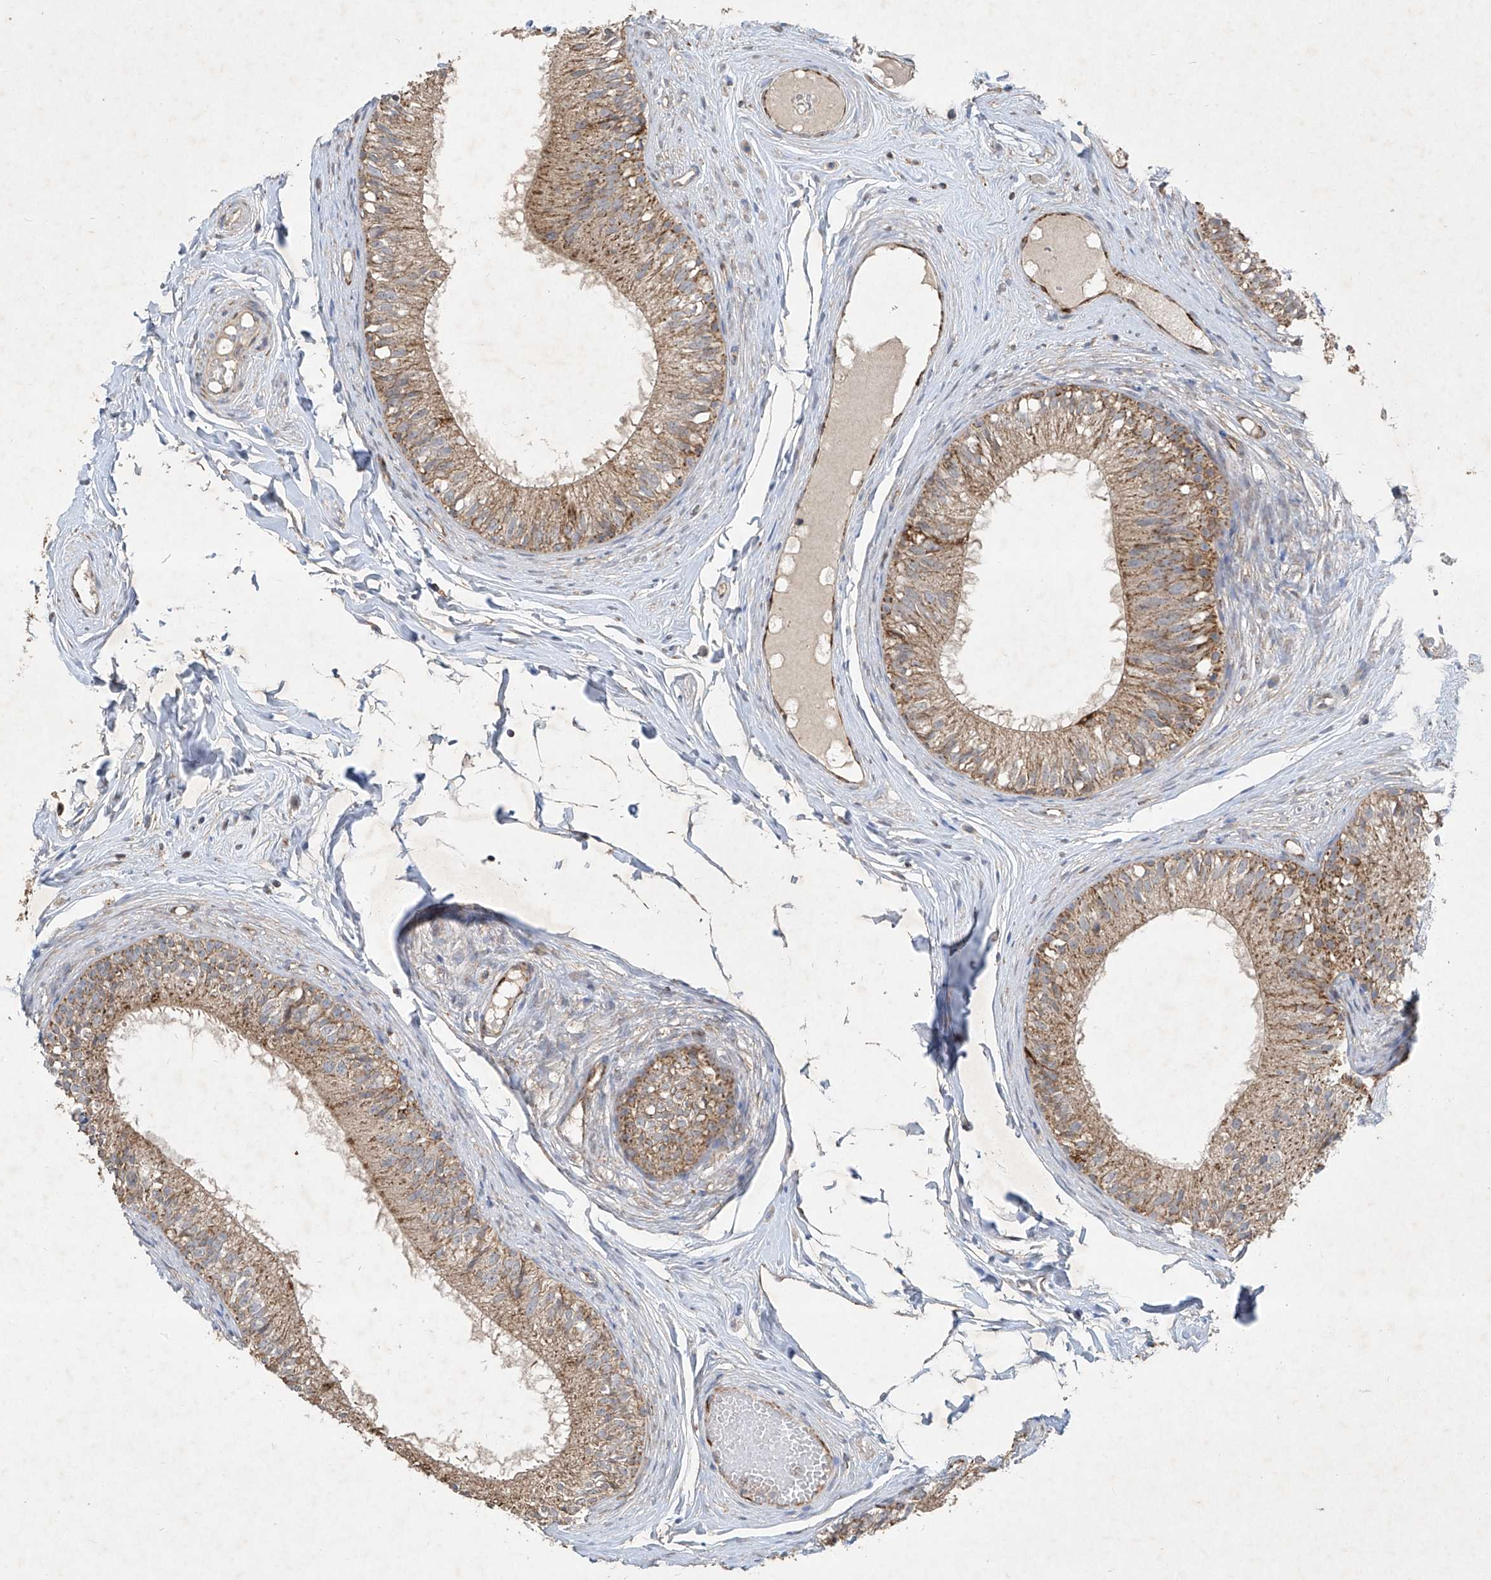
{"staining": {"intensity": "moderate", "quantity": ">75%", "location": "cytoplasmic/membranous"}, "tissue": "epididymis", "cell_type": "Glandular cells", "image_type": "normal", "snomed": [{"axis": "morphology", "description": "Normal tissue, NOS"}, {"axis": "morphology", "description": "Seminoma in situ"}, {"axis": "topography", "description": "Testis"}, {"axis": "topography", "description": "Epididymis"}], "caption": "Epididymis stained for a protein (brown) demonstrates moderate cytoplasmic/membranous positive positivity in about >75% of glandular cells.", "gene": "UQCC1", "patient": {"sex": "male", "age": 28}}